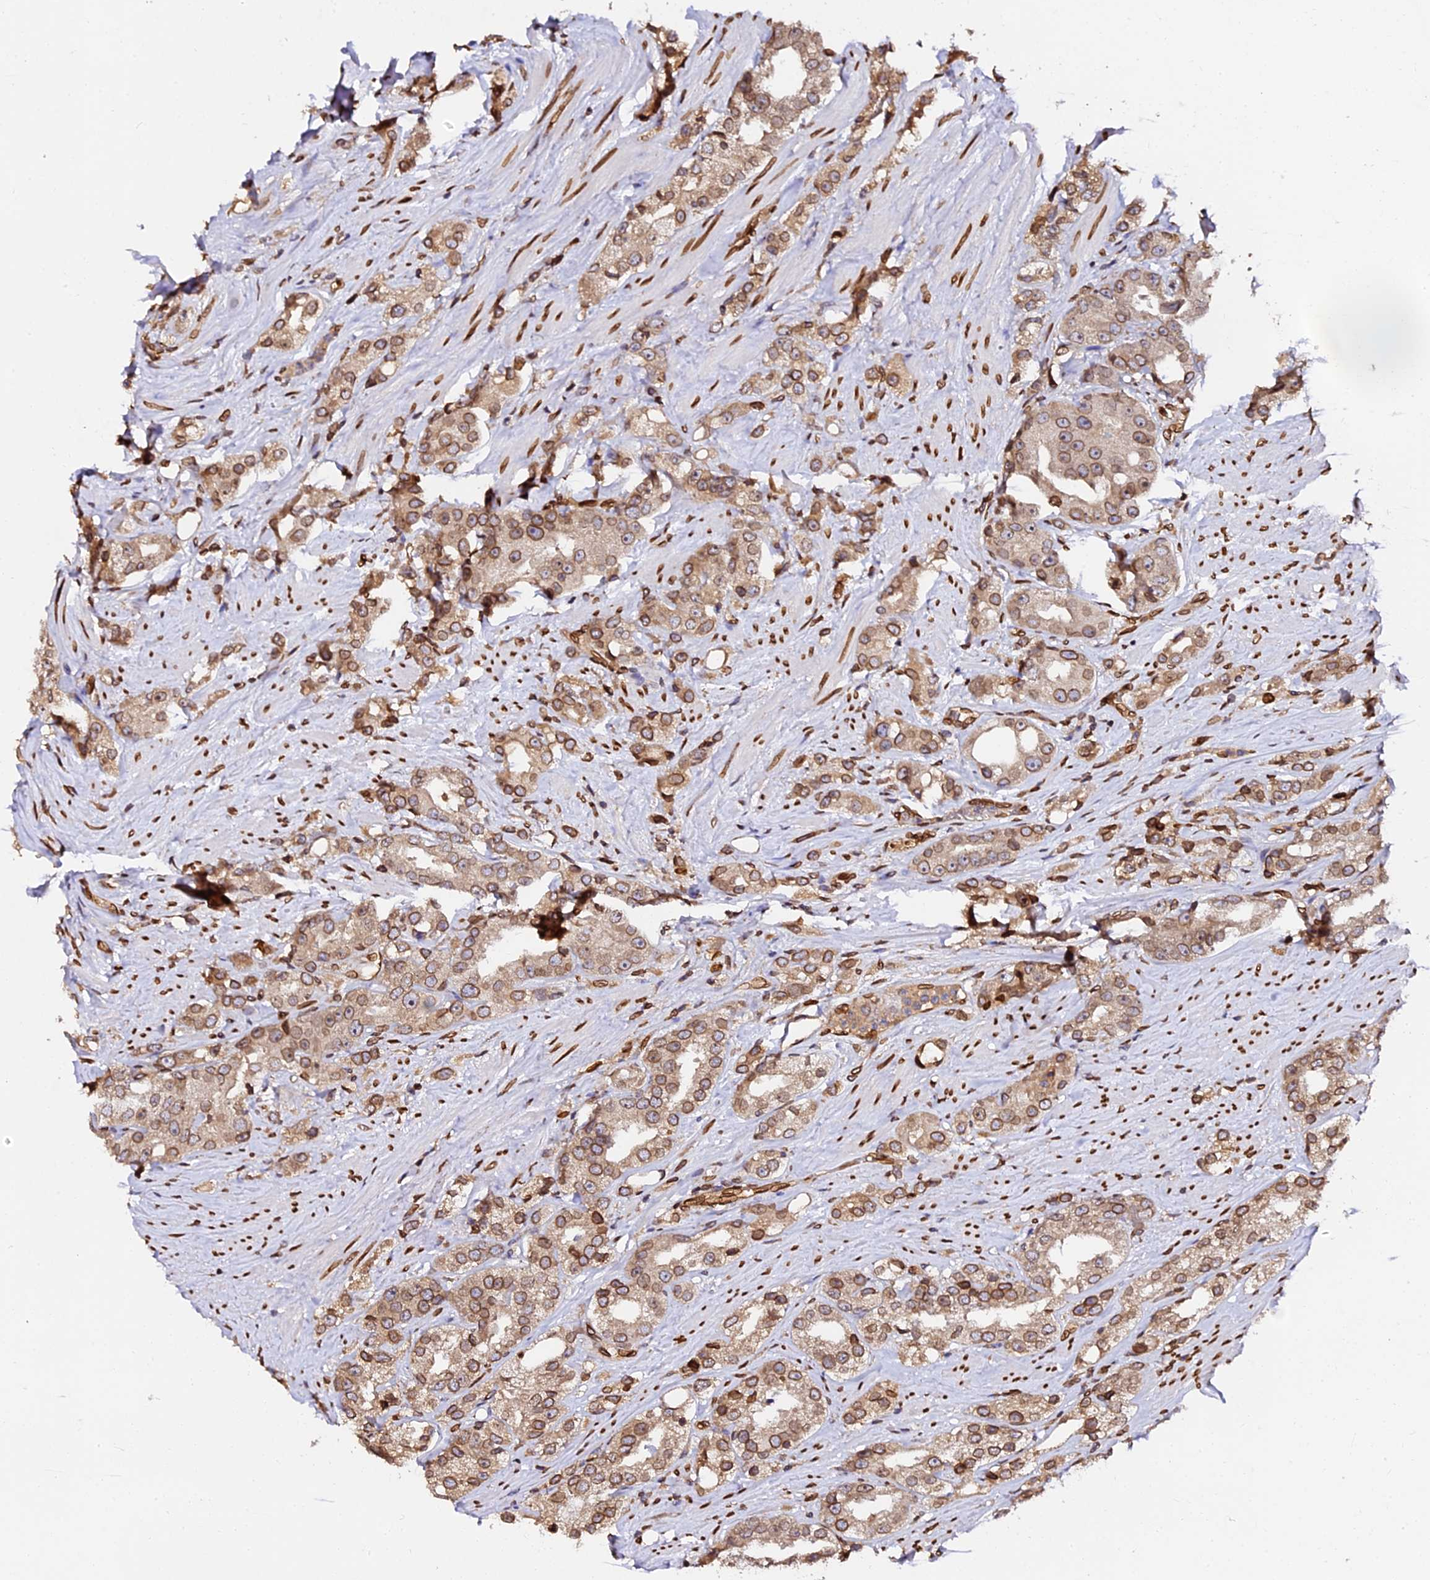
{"staining": {"intensity": "moderate", "quantity": ">75%", "location": "cytoplasmic/membranous,nuclear"}, "tissue": "prostate cancer", "cell_type": "Tumor cells", "image_type": "cancer", "snomed": [{"axis": "morphology", "description": "Adenocarcinoma, NOS"}, {"axis": "topography", "description": "Prostate"}], "caption": "About >75% of tumor cells in human adenocarcinoma (prostate) show moderate cytoplasmic/membranous and nuclear protein expression as visualized by brown immunohistochemical staining.", "gene": "ANAPC5", "patient": {"sex": "male", "age": 79}}